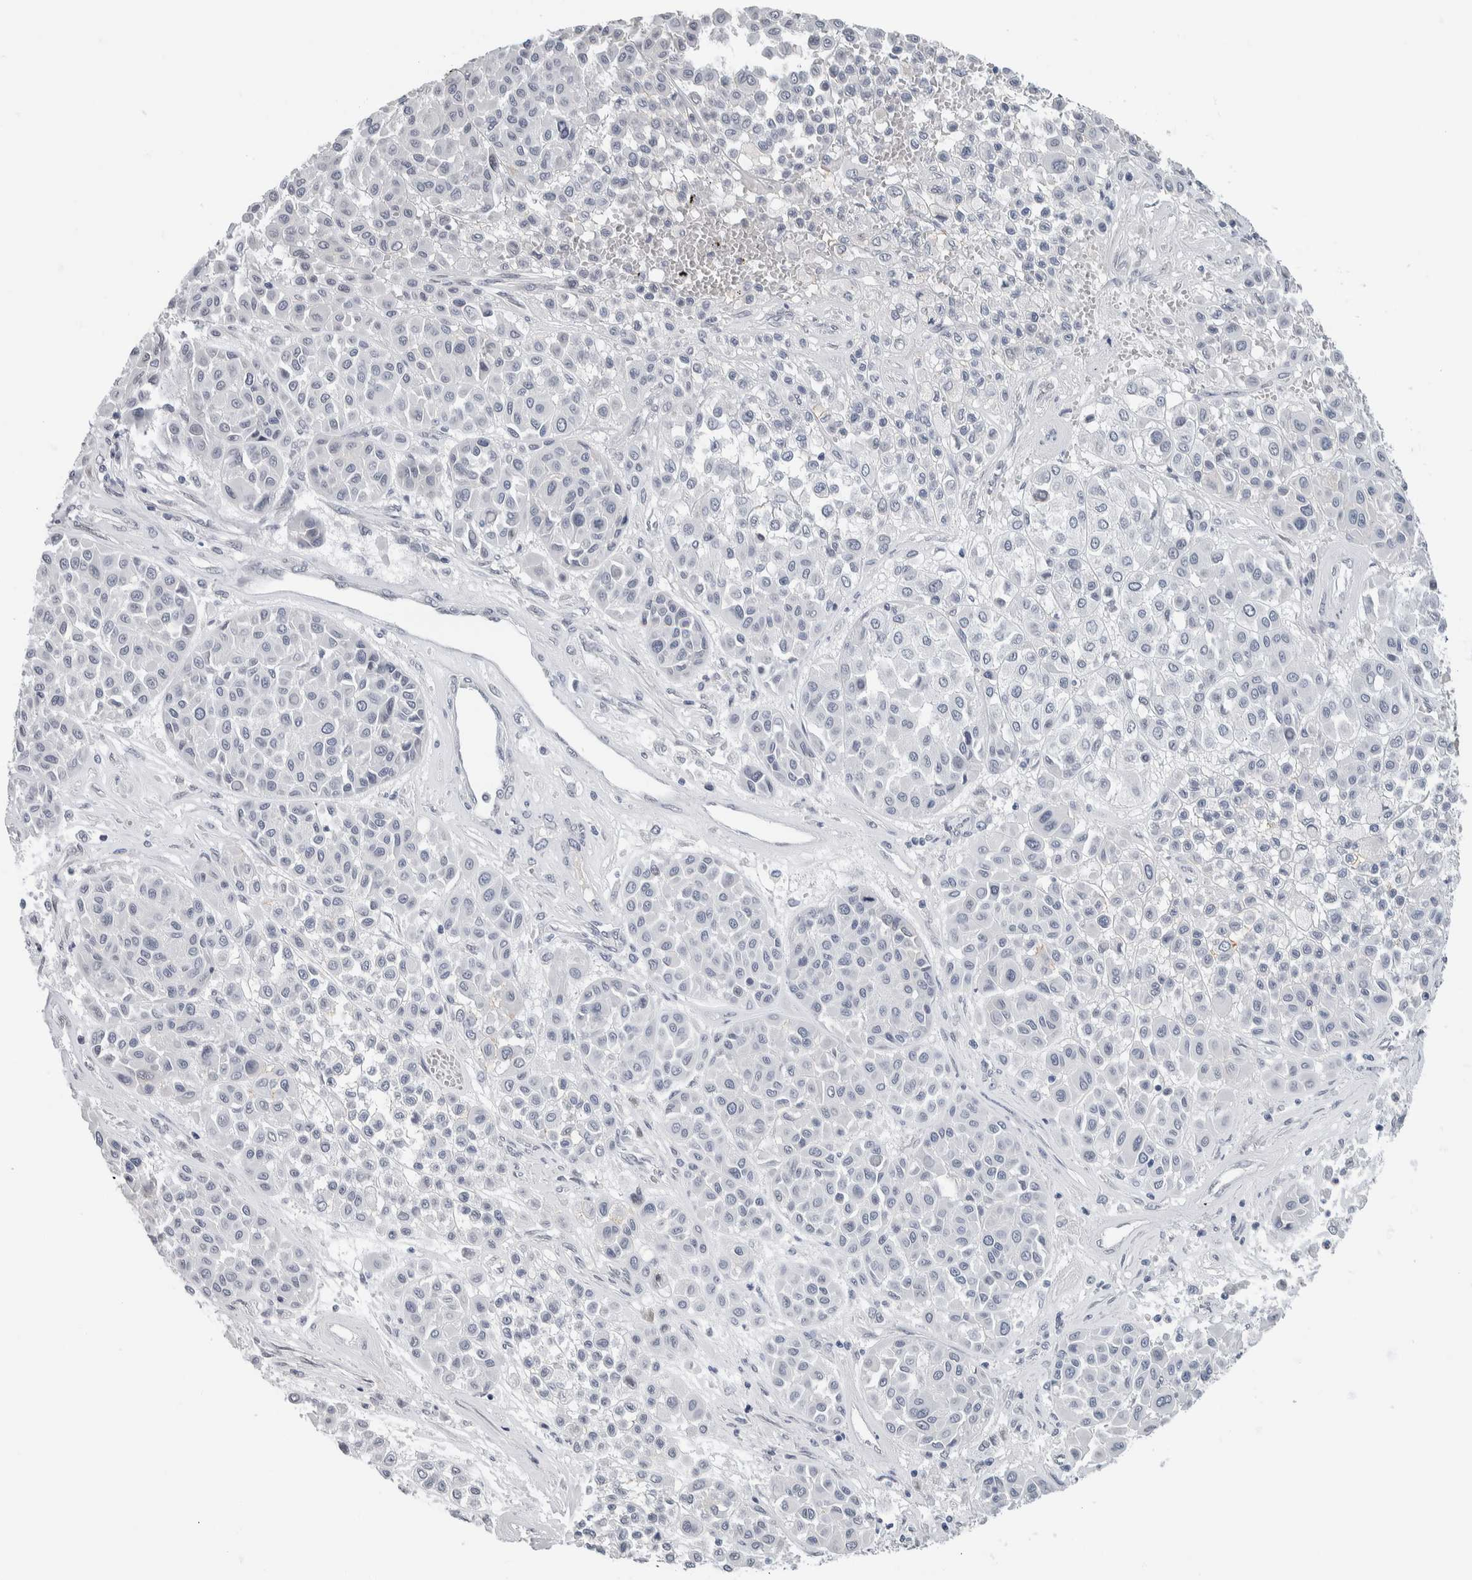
{"staining": {"intensity": "negative", "quantity": "none", "location": "none"}, "tissue": "melanoma", "cell_type": "Tumor cells", "image_type": "cancer", "snomed": [{"axis": "morphology", "description": "Malignant melanoma, Metastatic site"}, {"axis": "topography", "description": "Soft tissue"}], "caption": "Melanoma was stained to show a protein in brown. There is no significant staining in tumor cells.", "gene": "NEFM", "patient": {"sex": "male", "age": 41}}